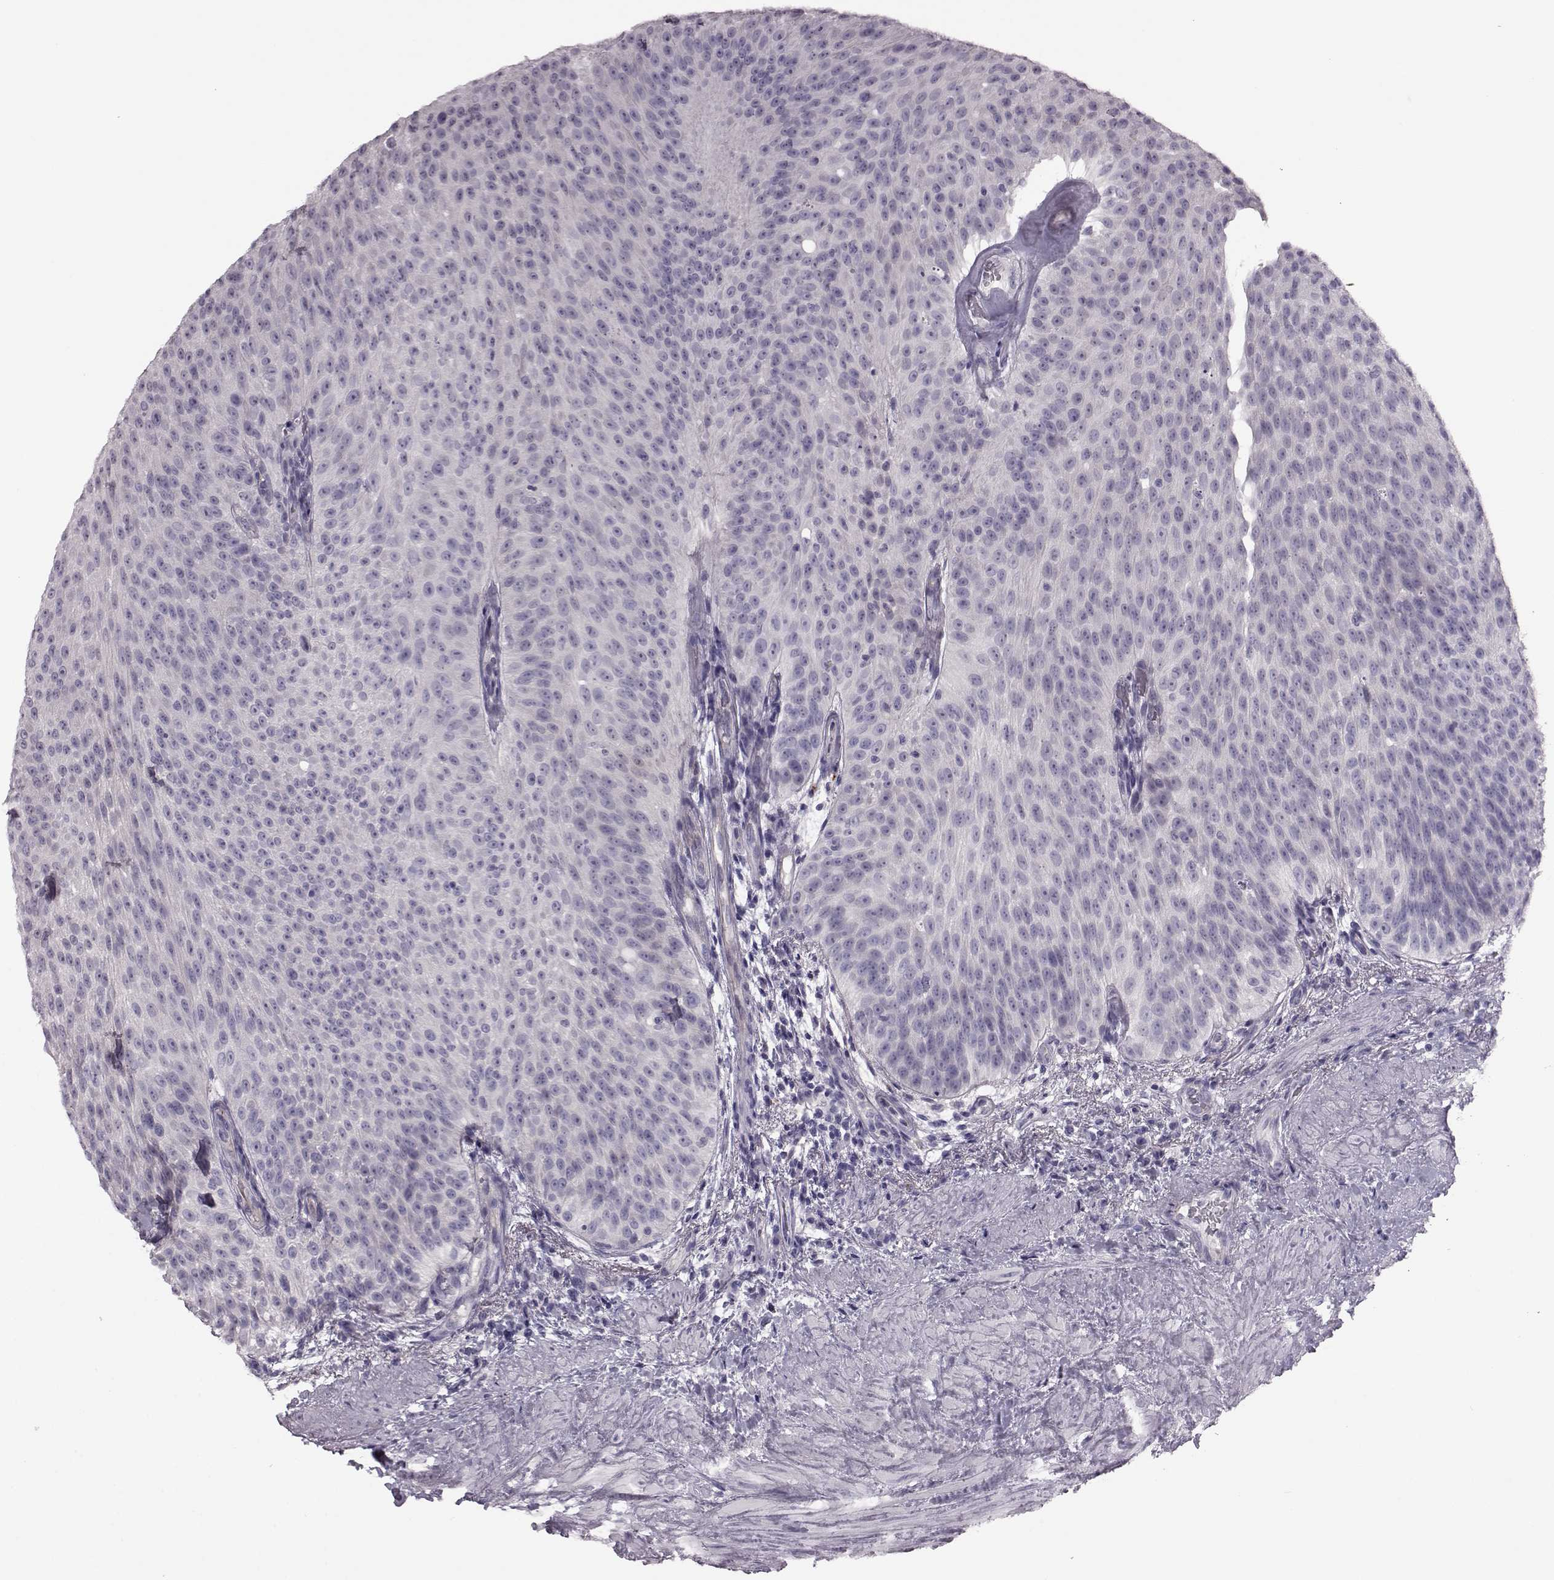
{"staining": {"intensity": "negative", "quantity": "none", "location": "none"}, "tissue": "urothelial cancer", "cell_type": "Tumor cells", "image_type": "cancer", "snomed": [{"axis": "morphology", "description": "Urothelial carcinoma, Low grade"}, {"axis": "topography", "description": "Urinary bladder"}], "caption": "The image reveals no staining of tumor cells in low-grade urothelial carcinoma.", "gene": "SNTG1", "patient": {"sex": "male", "age": 78}}